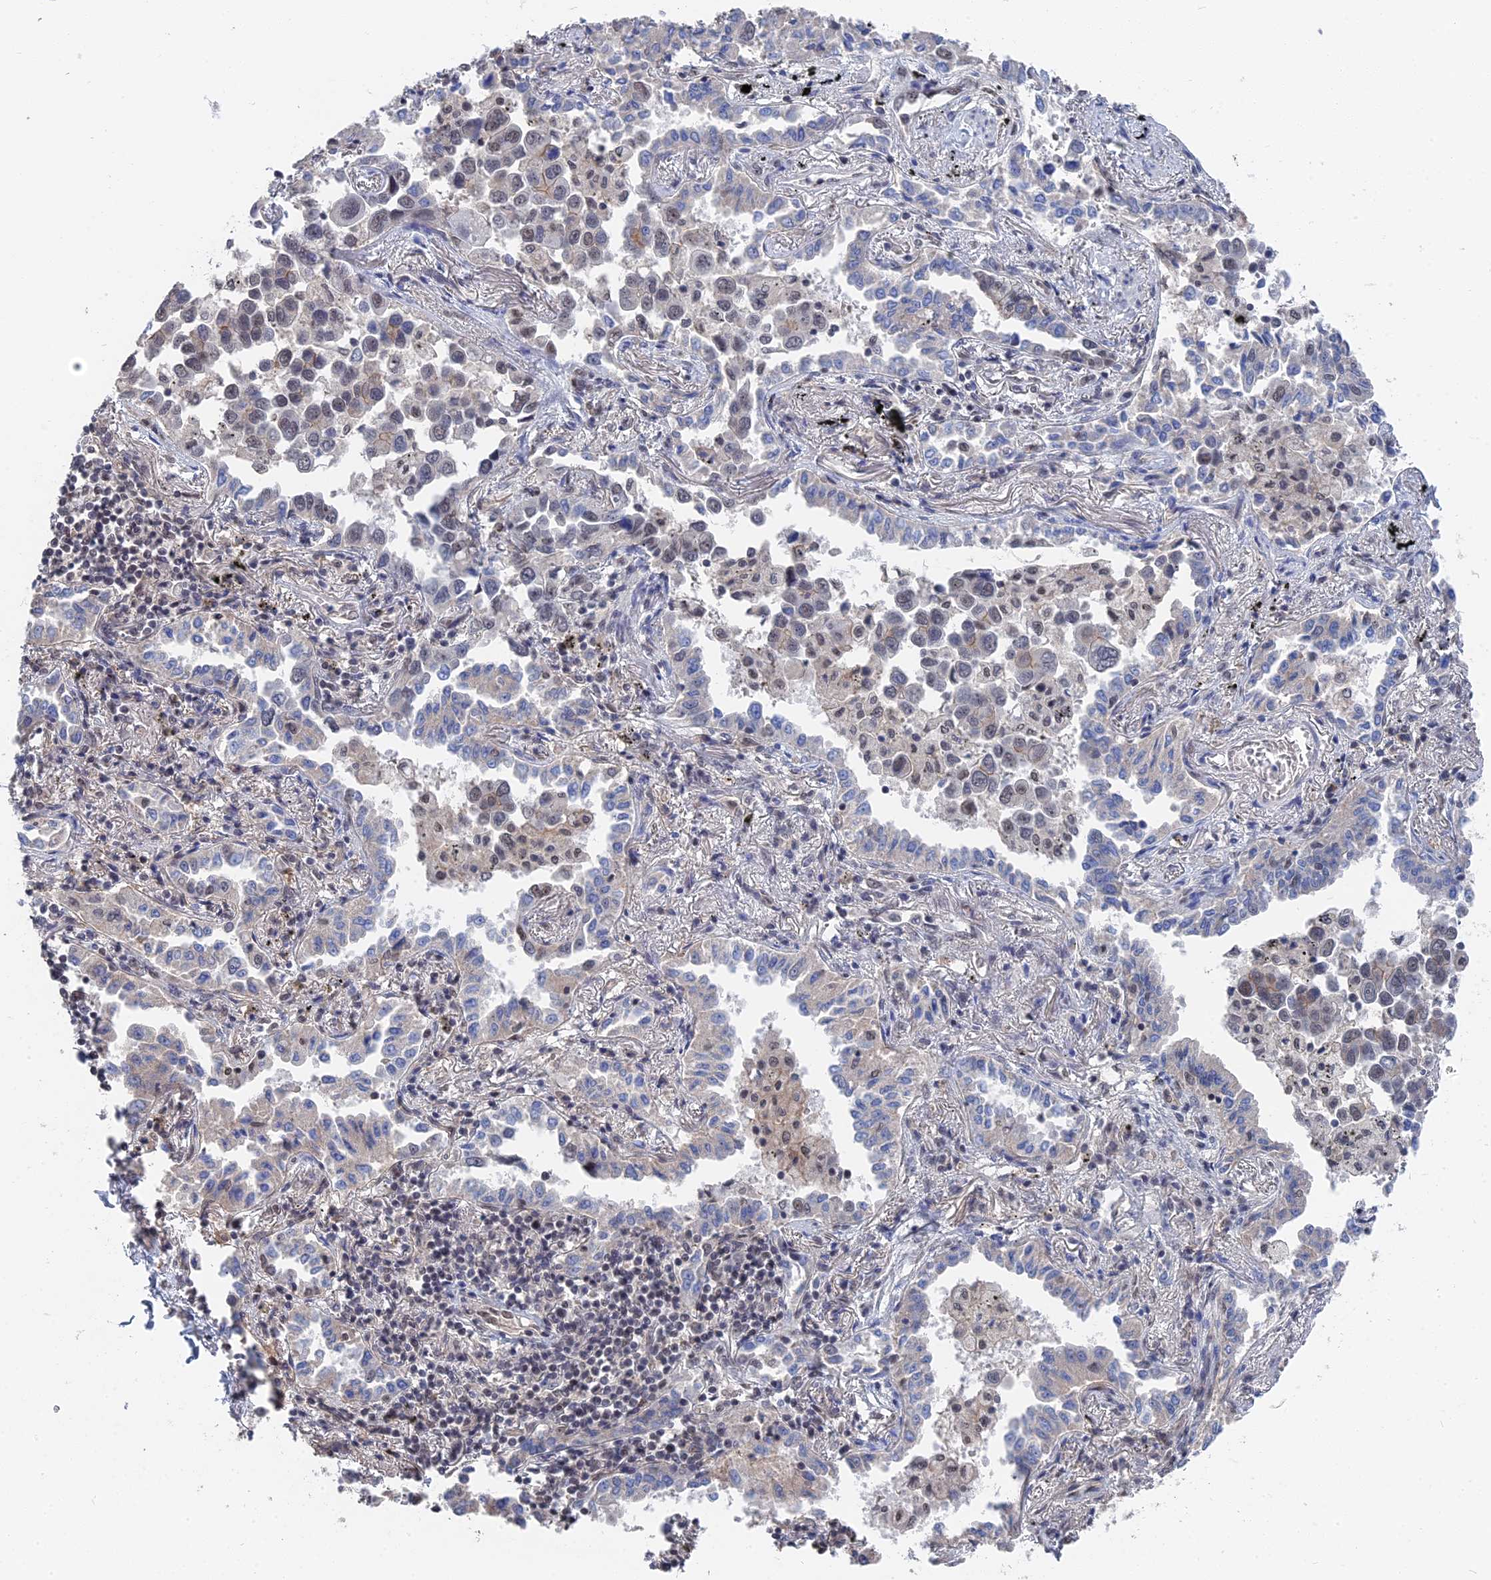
{"staining": {"intensity": "weak", "quantity": "25%-75%", "location": "nuclear"}, "tissue": "lung cancer", "cell_type": "Tumor cells", "image_type": "cancer", "snomed": [{"axis": "morphology", "description": "Adenocarcinoma, NOS"}, {"axis": "topography", "description": "Lung"}], "caption": "Protein expression by immunohistochemistry displays weak nuclear positivity in about 25%-75% of tumor cells in lung adenocarcinoma.", "gene": "TSSC4", "patient": {"sex": "male", "age": 67}}